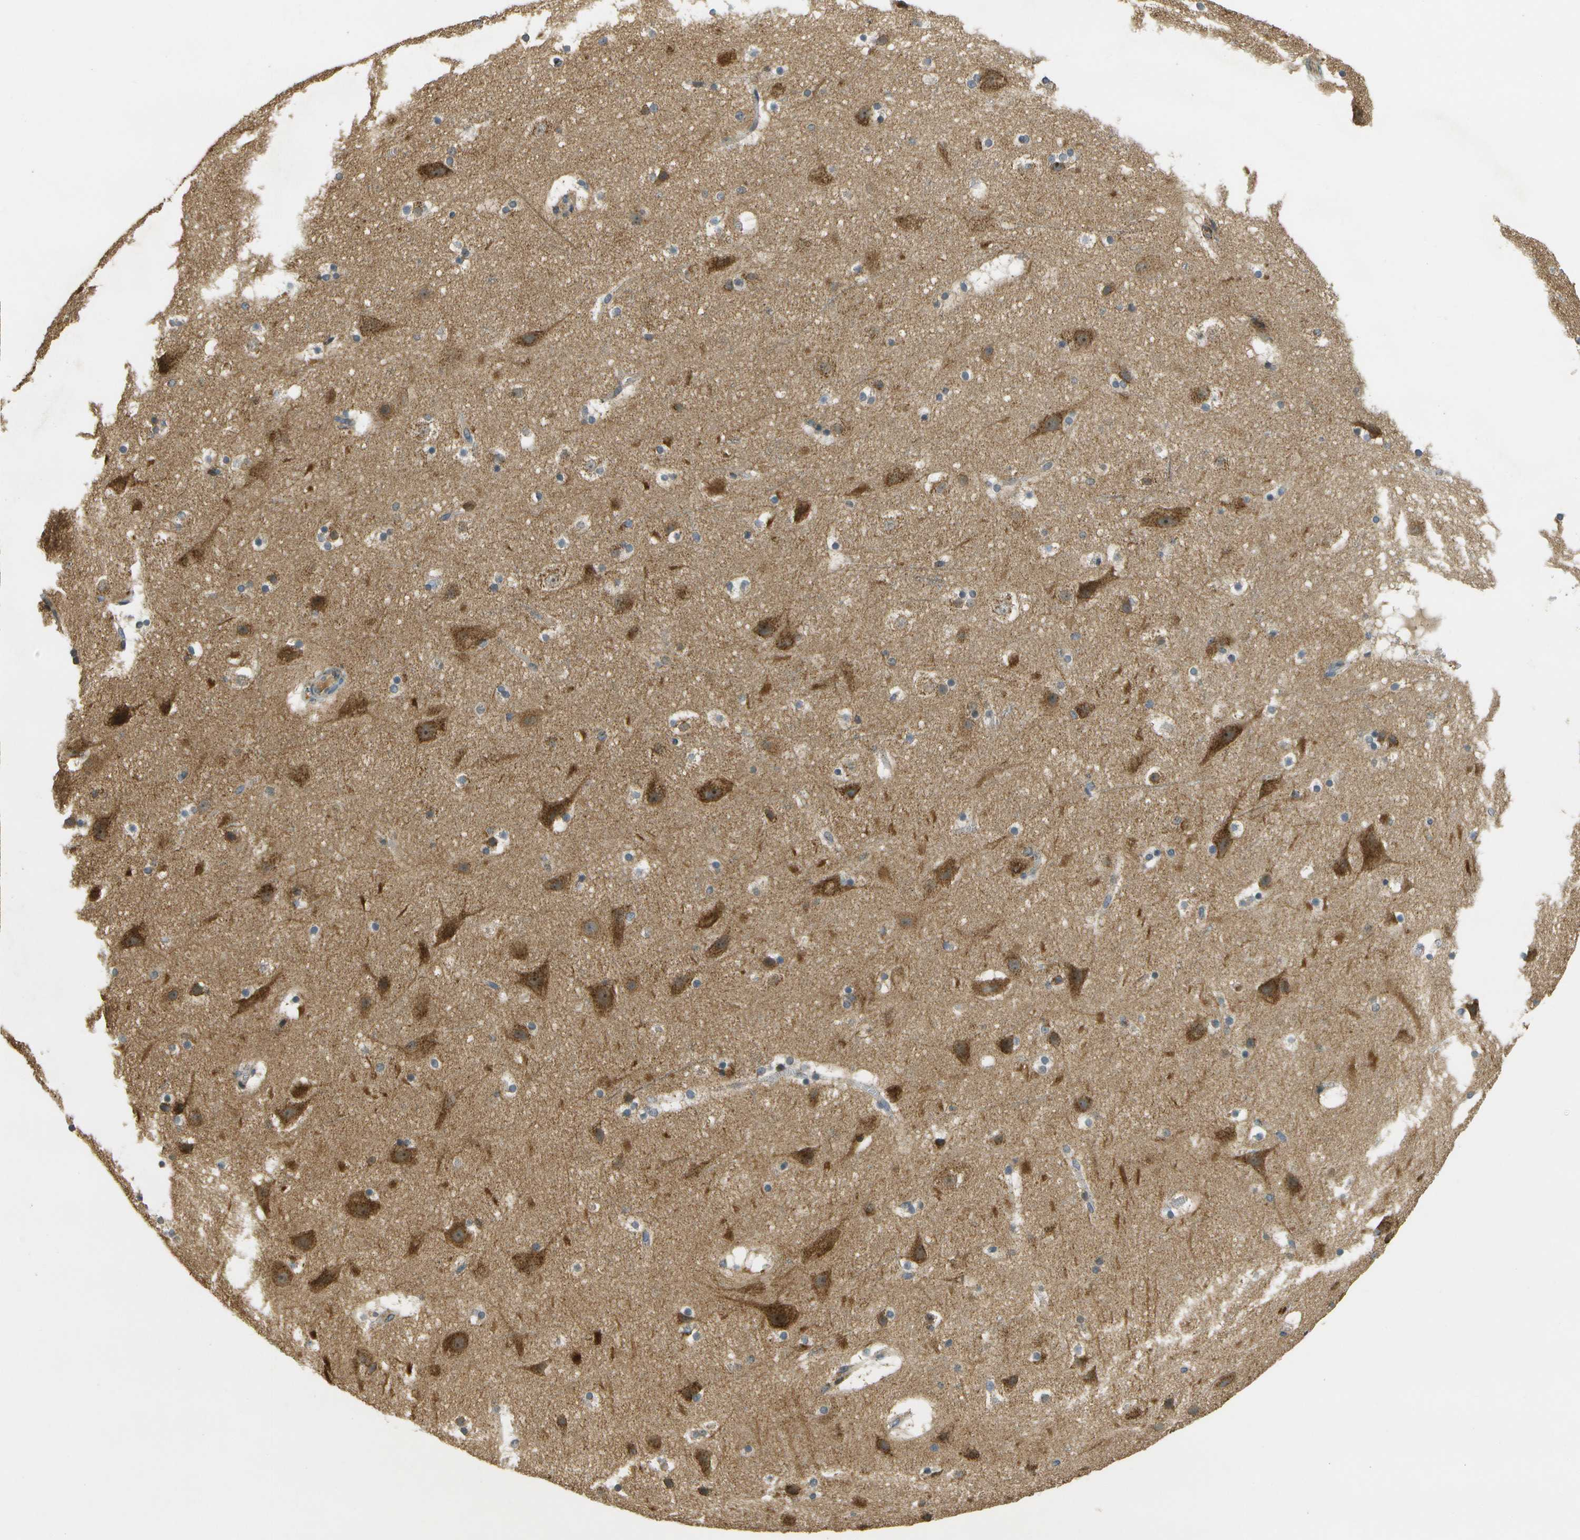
{"staining": {"intensity": "negative", "quantity": "none", "location": "none"}, "tissue": "cerebral cortex", "cell_type": "Endothelial cells", "image_type": "normal", "snomed": [{"axis": "morphology", "description": "Normal tissue, NOS"}, {"axis": "topography", "description": "Cerebral cortex"}], "caption": "DAB immunohistochemical staining of unremarkable human cerebral cortex exhibits no significant staining in endothelial cells. The staining was performed using DAB to visualize the protein expression in brown, while the nuclei were stained in blue with hematoxylin (Magnification: 20x).", "gene": "LRP12", "patient": {"sex": "male", "age": 45}}